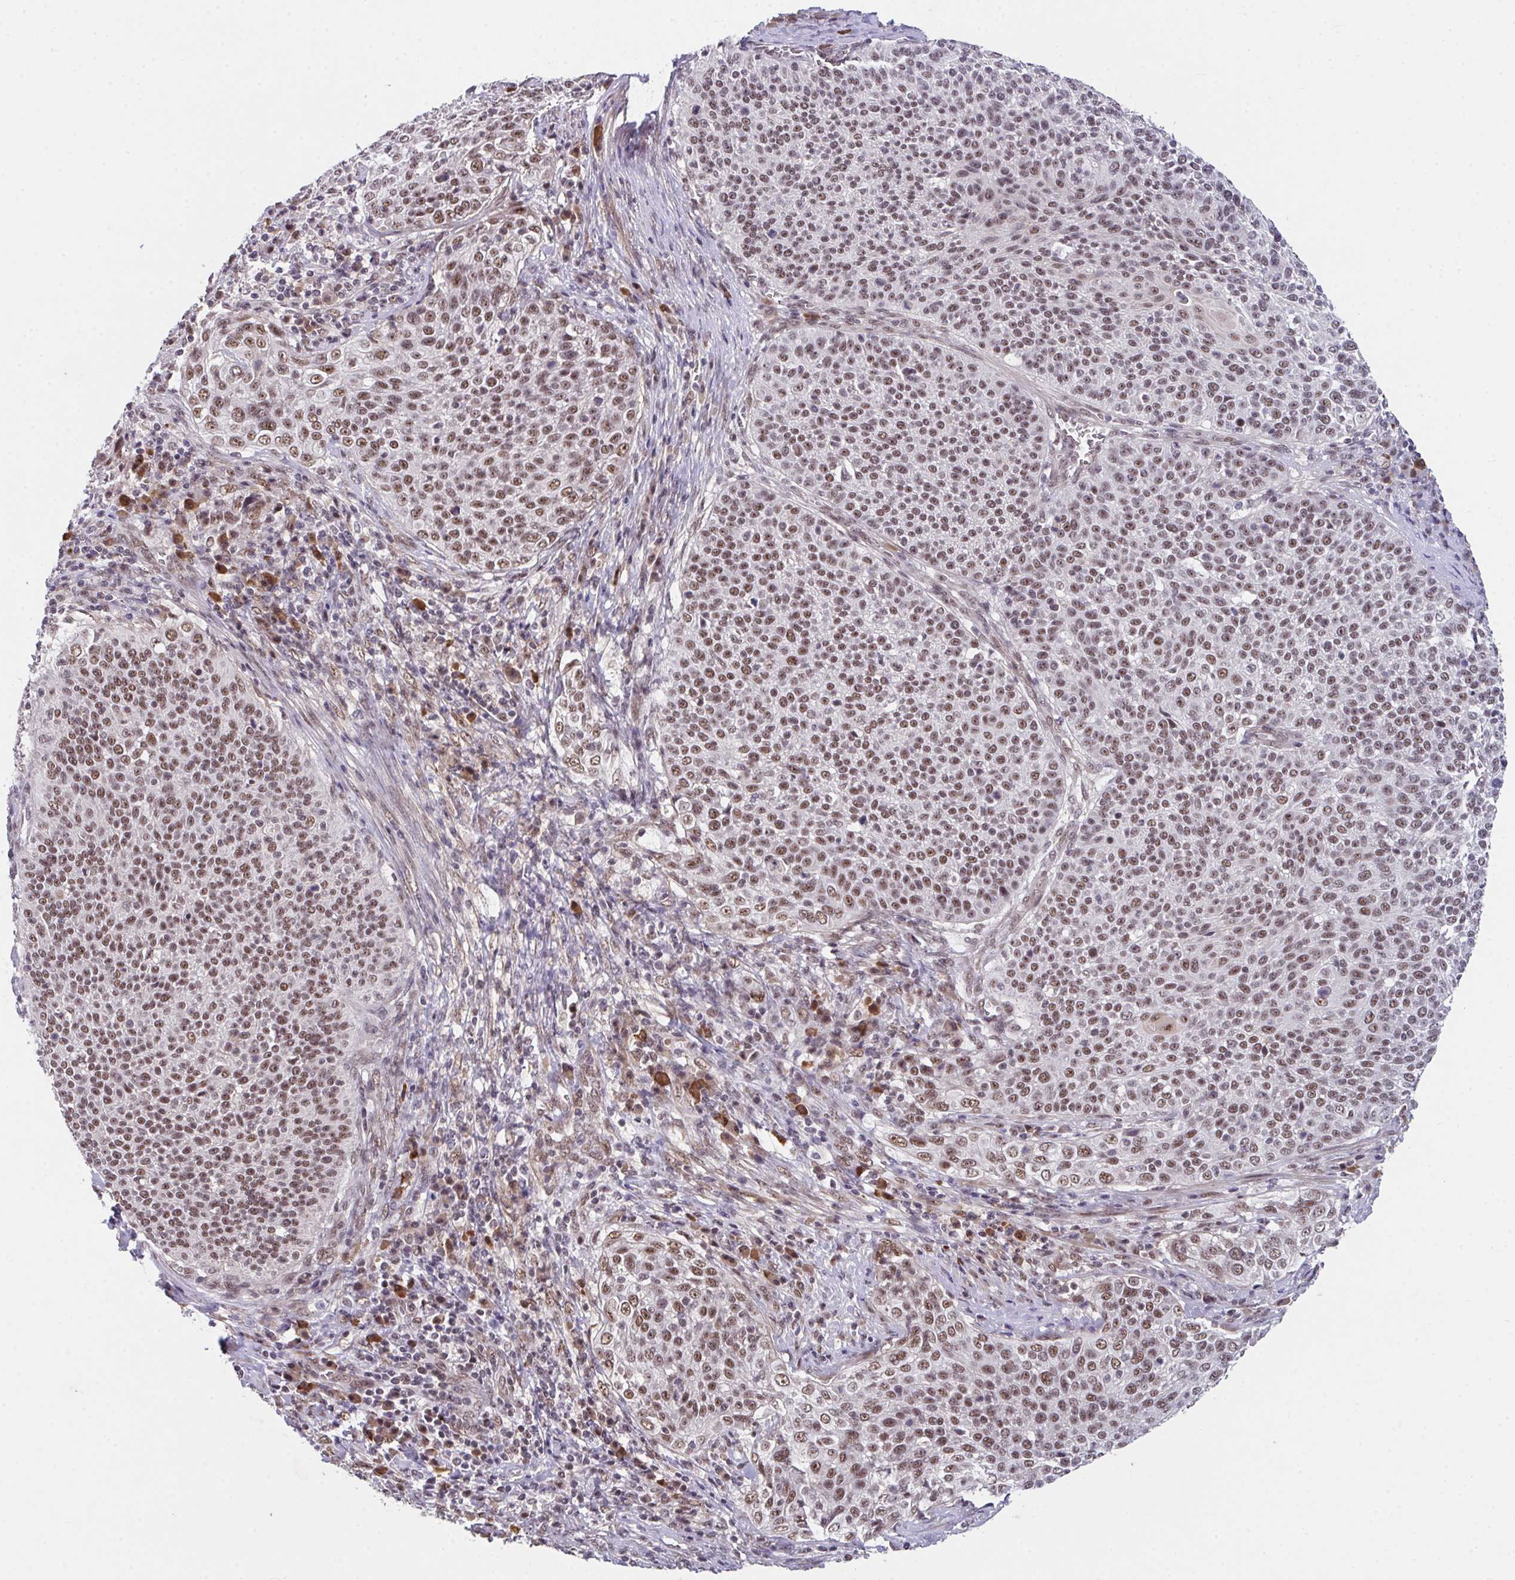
{"staining": {"intensity": "moderate", "quantity": ">75%", "location": "nuclear"}, "tissue": "cervical cancer", "cell_type": "Tumor cells", "image_type": "cancer", "snomed": [{"axis": "morphology", "description": "Squamous cell carcinoma, NOS"}, {"axis": "topography", "description": "Cervix"}], "caption": "Tumor cells display moderate nuclear positivity in about >75% of cells in cervical cancer (squamous cell carcinoma).", "gene": "RBBP6", "patient": {"sex": "female", "age": 31}}